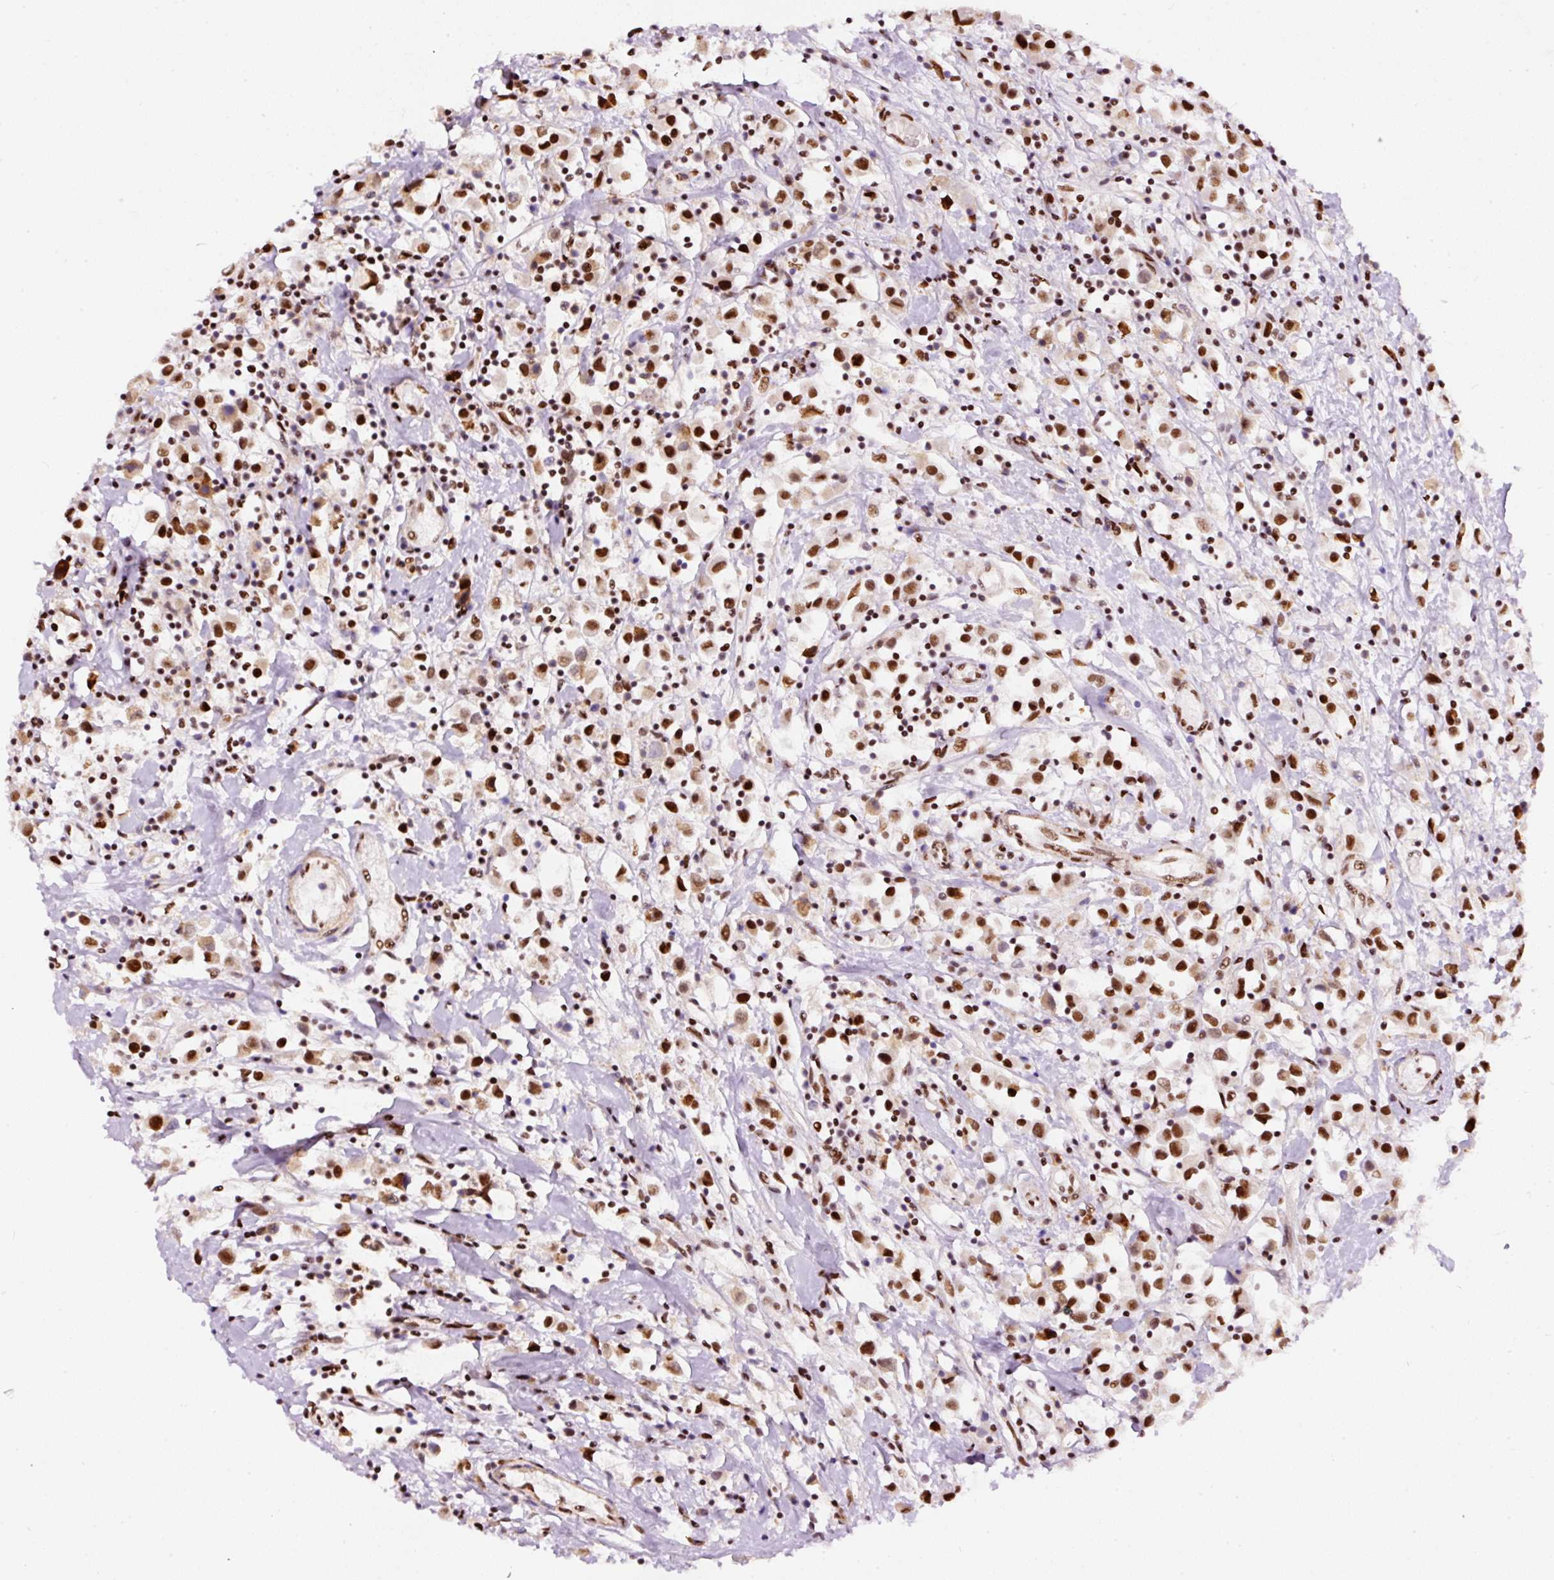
{"staining": {"intensity": "strong", "quantity": ">75%", "location": "nuclear"}, "tissue": "breast cancer", "cell_type": "Tumor cells", "image_type": "cancer", "snomed": [{"axis": "morphology", "description": "Duct carcinoma"}, {"axis": "topography", "description": "Breast"}], "caption": "Breast cancer was stained to show a protein in brown. There is high levels of strong nuclear positivity in about >75% of tumor cells.", "gene": "HNRNPC", "patient": {"sex": "female", "age": 61}}